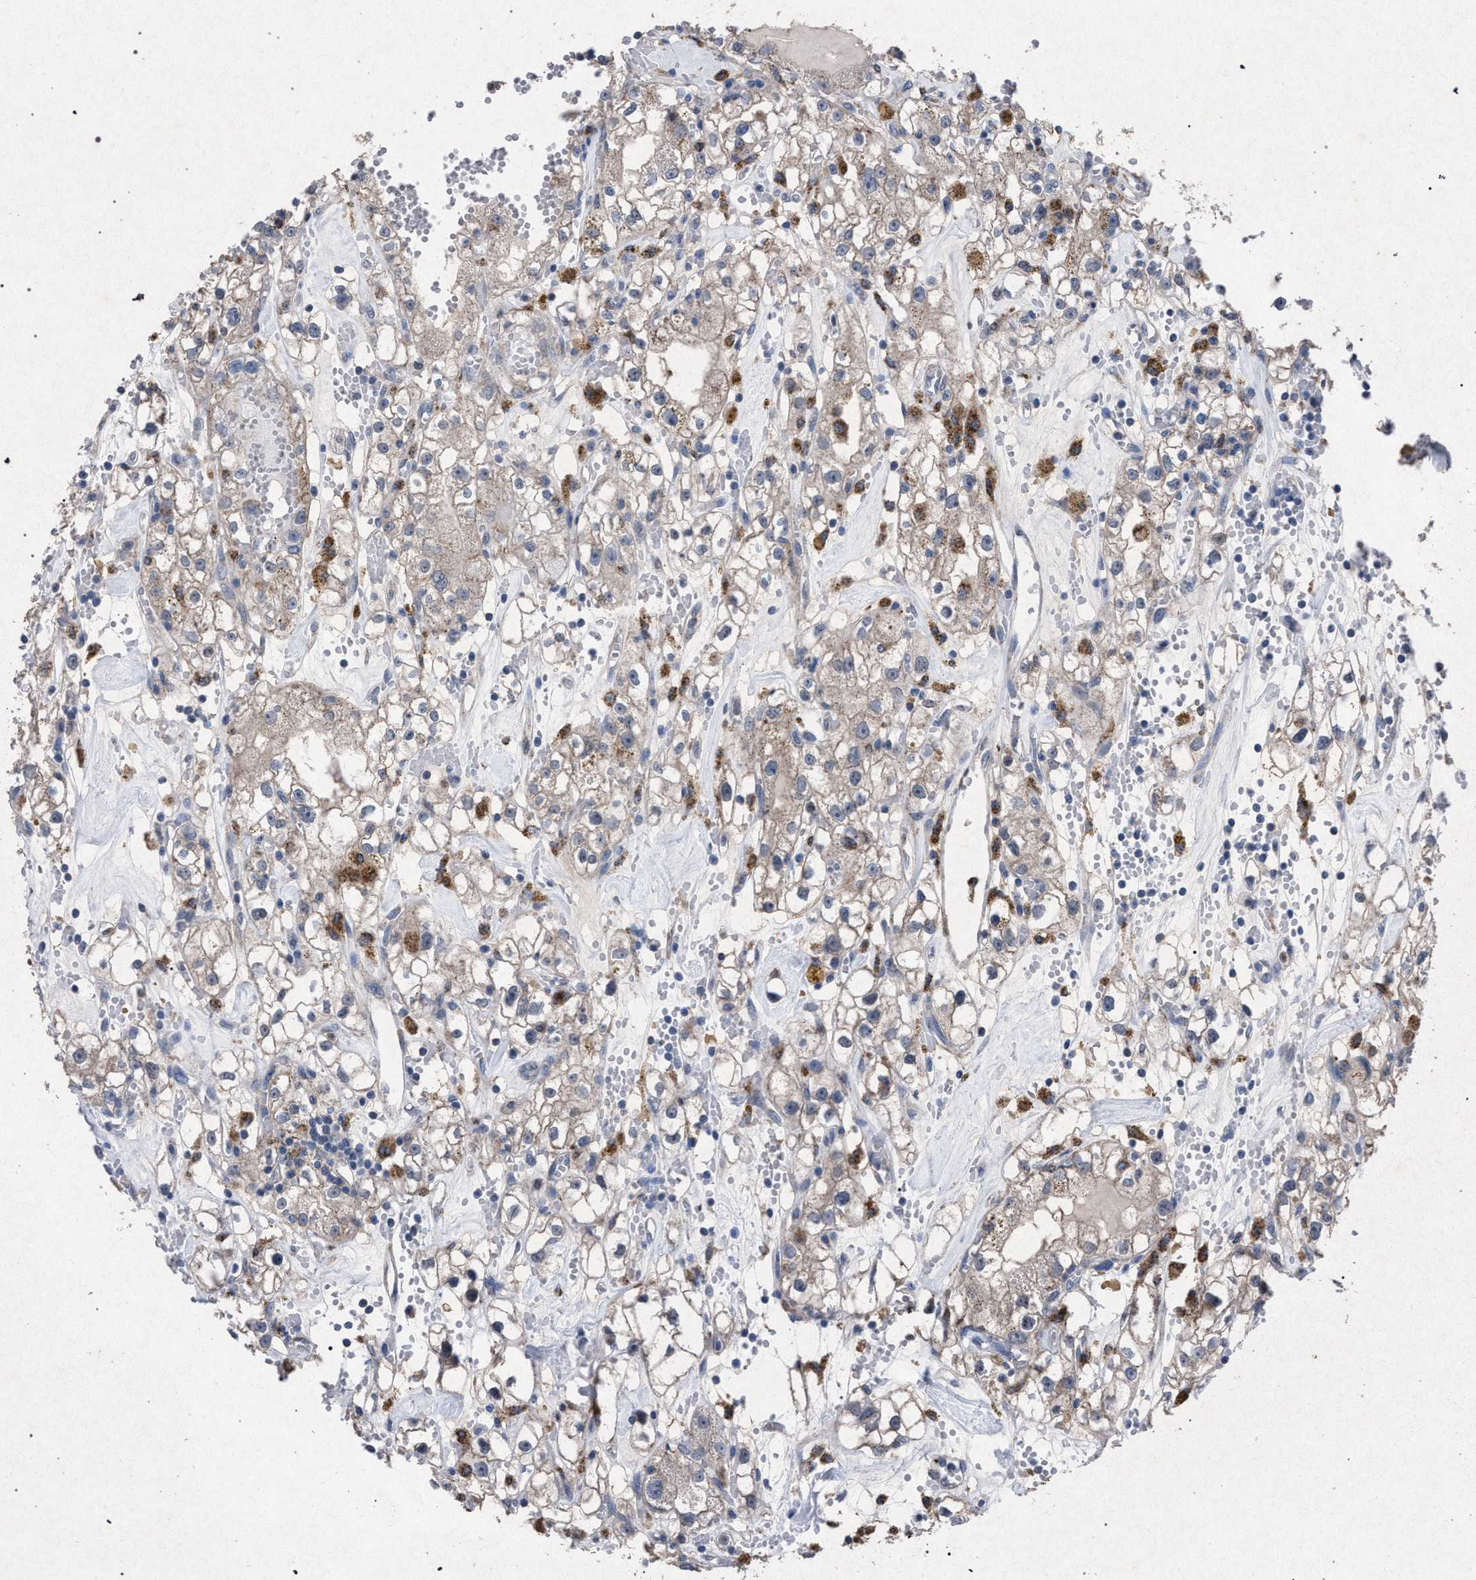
{"staining": {"intensity": "weak", "quantity": ">75%", "location": "cytoplasmic/membranous"}, "tissue": "renal cancer", "cell_type": "Tumor cells", "image_type": "cancer", "snomed": [{"axis": "morphology", "description": "Adenocarcinoma, NOS"}, {"axis": "topography", "description": "Kidney"}], "caption": "Protein expression analysis of adenocarcinoma (renal) exhibits weak cytoplasmic/membranous expression in approximately >75% of tumor cells. (IHC, brightfield microscopy, high magnification).", "gene": "HSD17B4", "patient": {"sex": "male", "age": 56}}